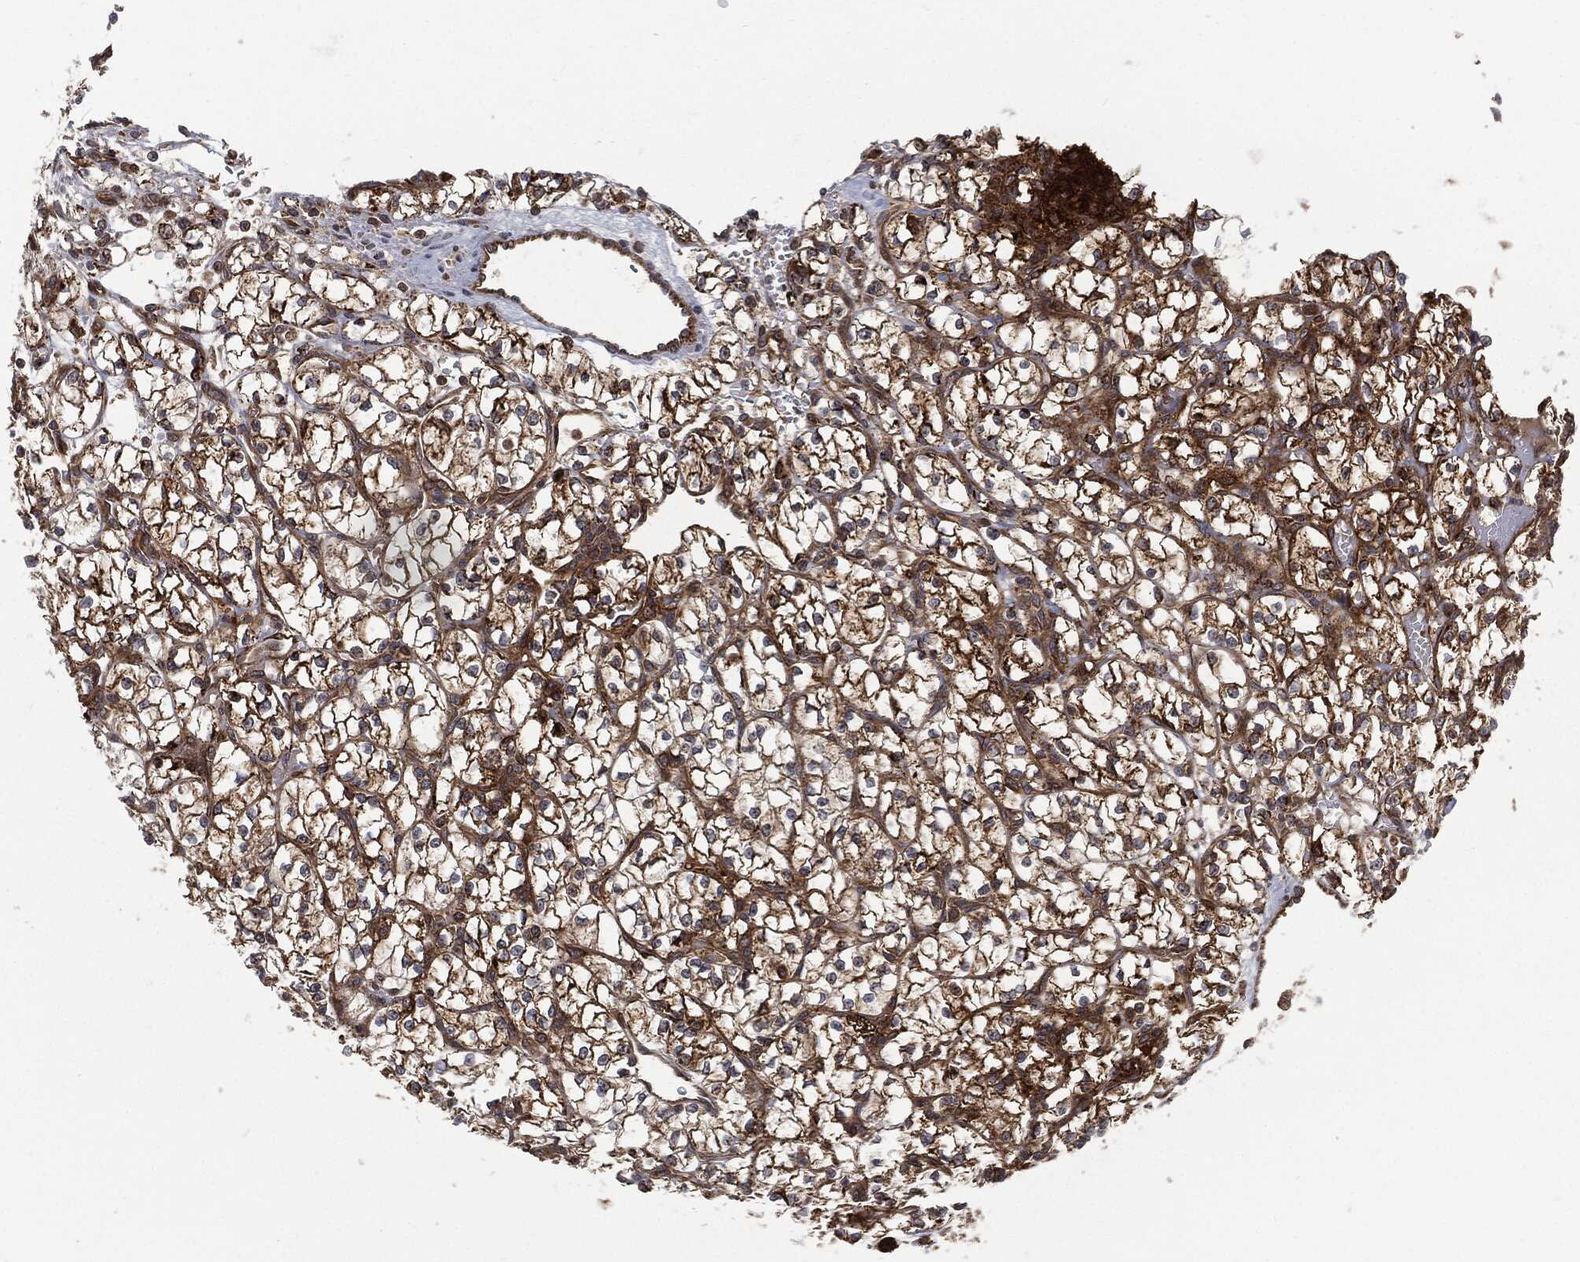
{"staining": {"intensity": "moderate", "quantity": ">75%", "location": "cytoplasmic/membranous"}, "tissue": "renal cancer", "cell_type": "Tumor cells", "image_type": "cancer", "snomed": [{"axis": "morphology", "description": "Adenocarcinoma, NOS"}, {"axis": "topography", "description": "Kidney"}], "caption": "Renal adenocarcinoma tissue exhibits moderate cytoplasmic/membranous staining in approximately >75% of tumor cells (Brightfield microscopy of DAB IHC at high magnification).", "gene": "RFTN1", "patient": {"sex": "female", "age": 64}}